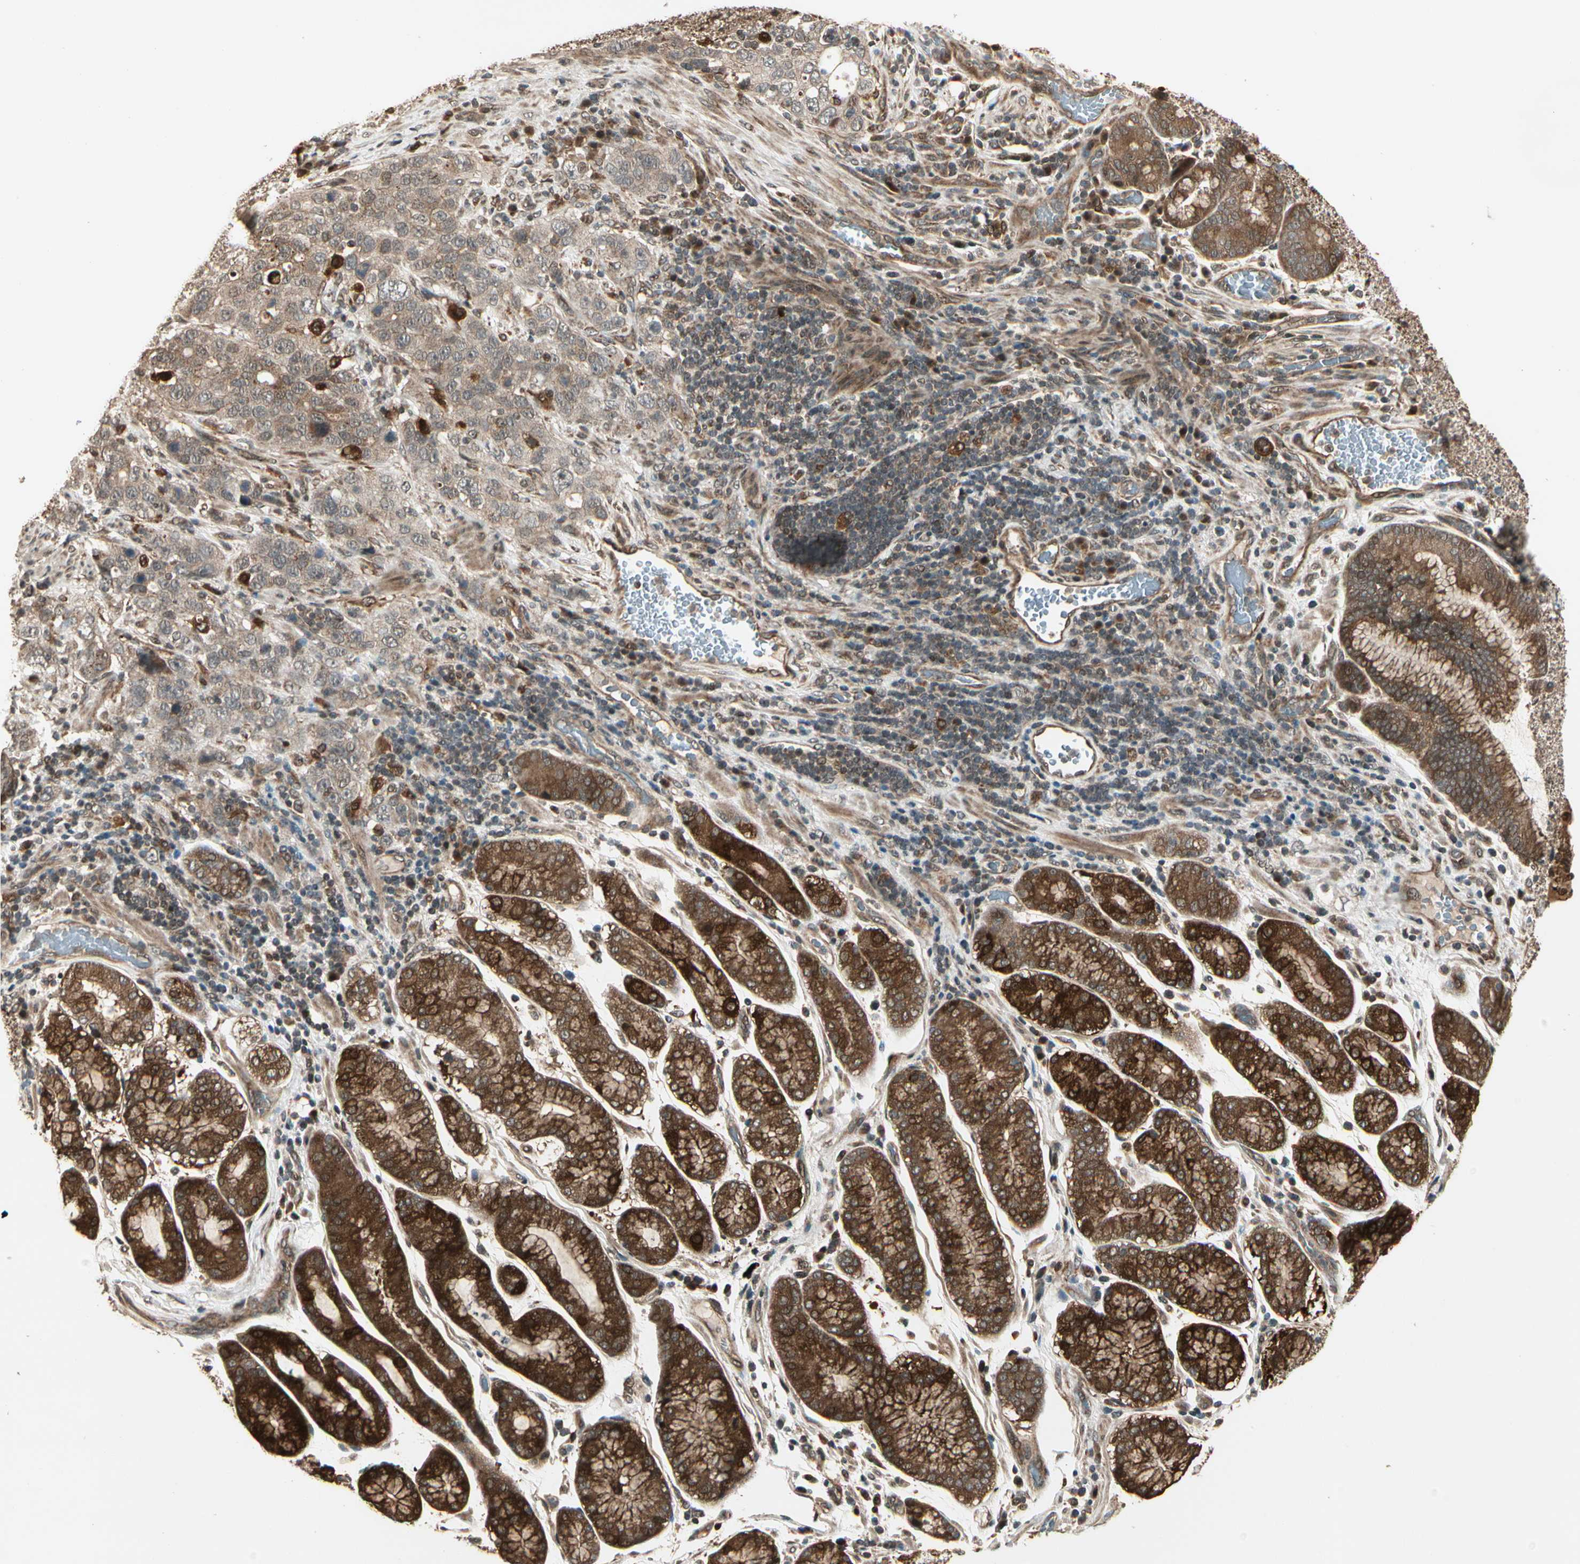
{"staining": {"intensity": "weak", "quantity": ">75%", "location": "cytoplasmic/membranous"}, "tissue": "stomach cancer", "cell_type": "Tumor cells", "image_type": "cancer", "snomed": [{"axis": "morphology", "description": "Normal tissue, NOS"}, {"axis": "morphology", "description": "Adenocarcinoma, NOS"}, {"axis": "topography", "description": "Stomach"}], "caption": "High-power microscopy captured an immunohistochemistry (IHC) micrograph of adenocarcinoma (stomach), revealing weak cytoplasmic/membranous expression in approximately >75% of tumor cells.", "gene": "GLUL", "patient": {"sex": "male", "age": 48}}